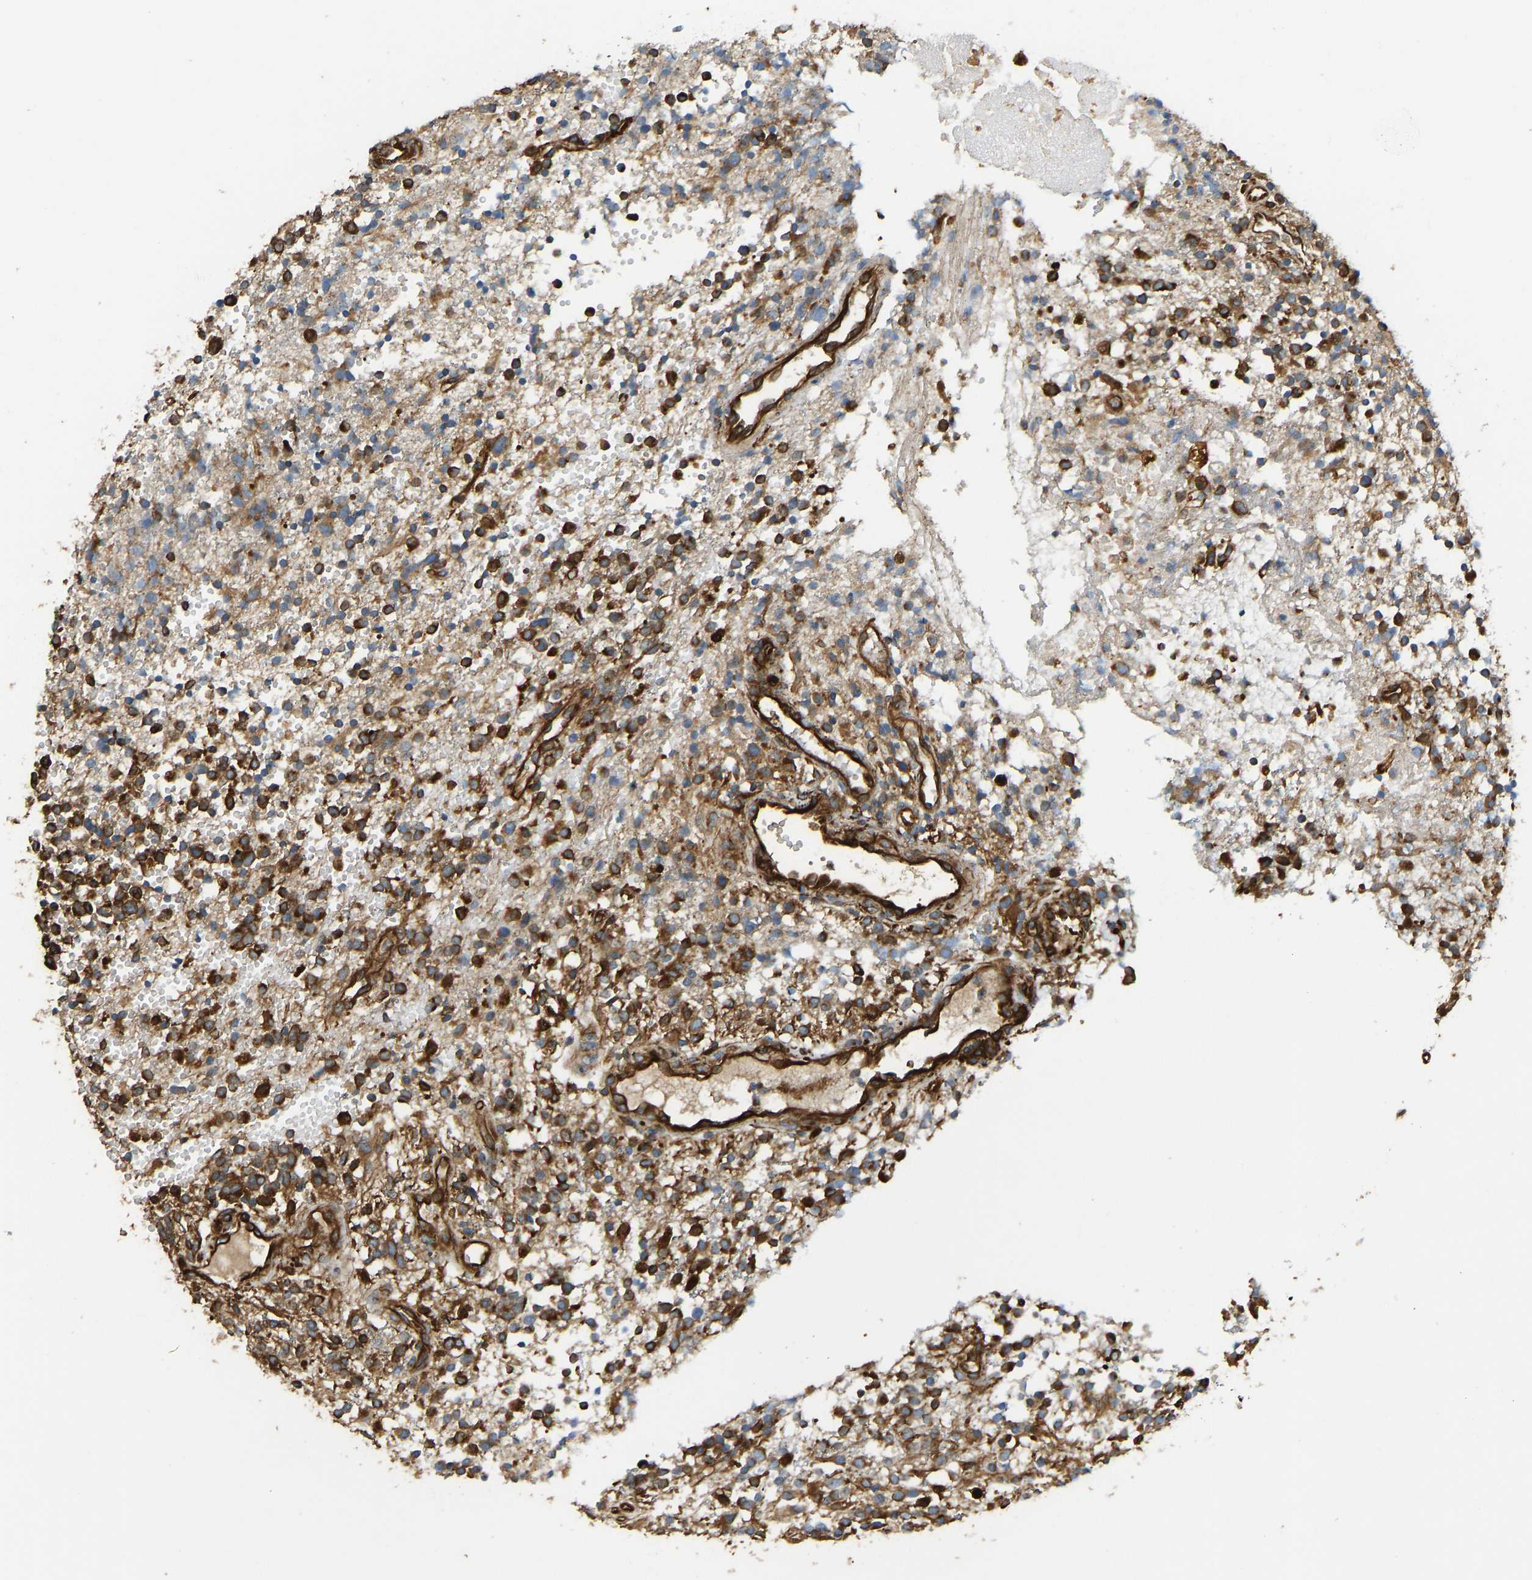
{"staining": {"intensity": "strong", "quantity": ">75%", "location": "cytoplasmic/membranous"}, "tissue": "glioma", "cell_type": "Tumor cells", "image_type": "cancer", "snomed": [{"axis": "morphology", "description": "Glioma, malignant, High grade"}, {"axis": "topography", "description": "Brain"}], "caption": "Approximately >75% of tumor cells in human glioma demonstrate strong cytoplasmic/membranous protein expression as visualized by brown immunohistochemical staining.", "gene": "BEX3", "patient": {"sex": "female", "age": 59}}